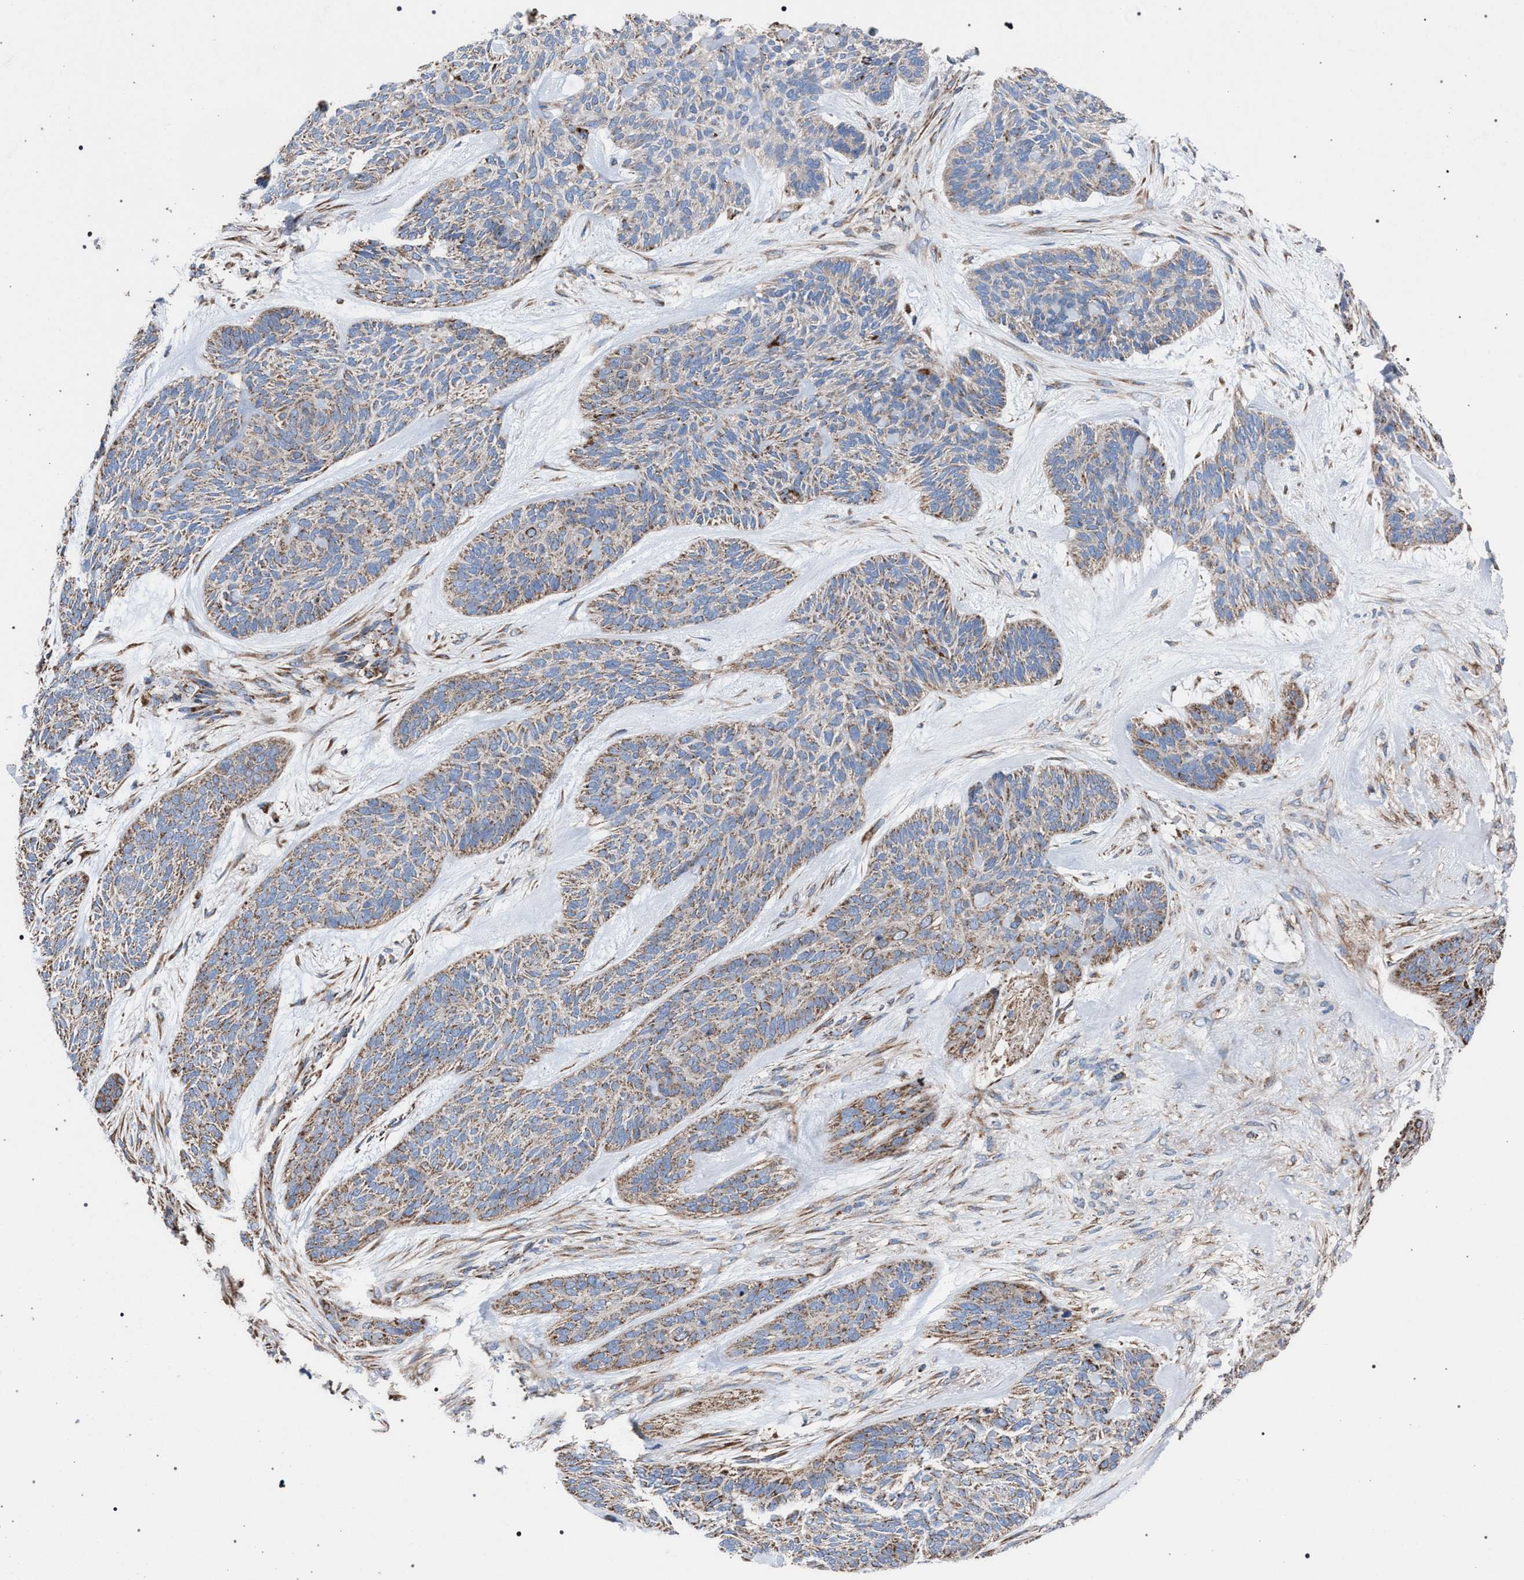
{"staining": {"intensity": "moderate", "quantity": "25%-75%", "location": "cytoplasmic/membranous"}, "tissue": "skin cancer", "cell_type": "Tumor cells", "image_type": "cancer", "snomed": [{"axis": "morphology", "description": "Basal cell carcinoma"}, {"axis": "topography", "description": "Skin"}], "caption": "Protein expression analysis of basal cell carcinoma (skin) exhibits moderate cytoplasmic/membranous positivity in approximately 25%-75% of tumor cells.", "gene": "VPS13A", "patient": {"sex": "male", "age": 55}}